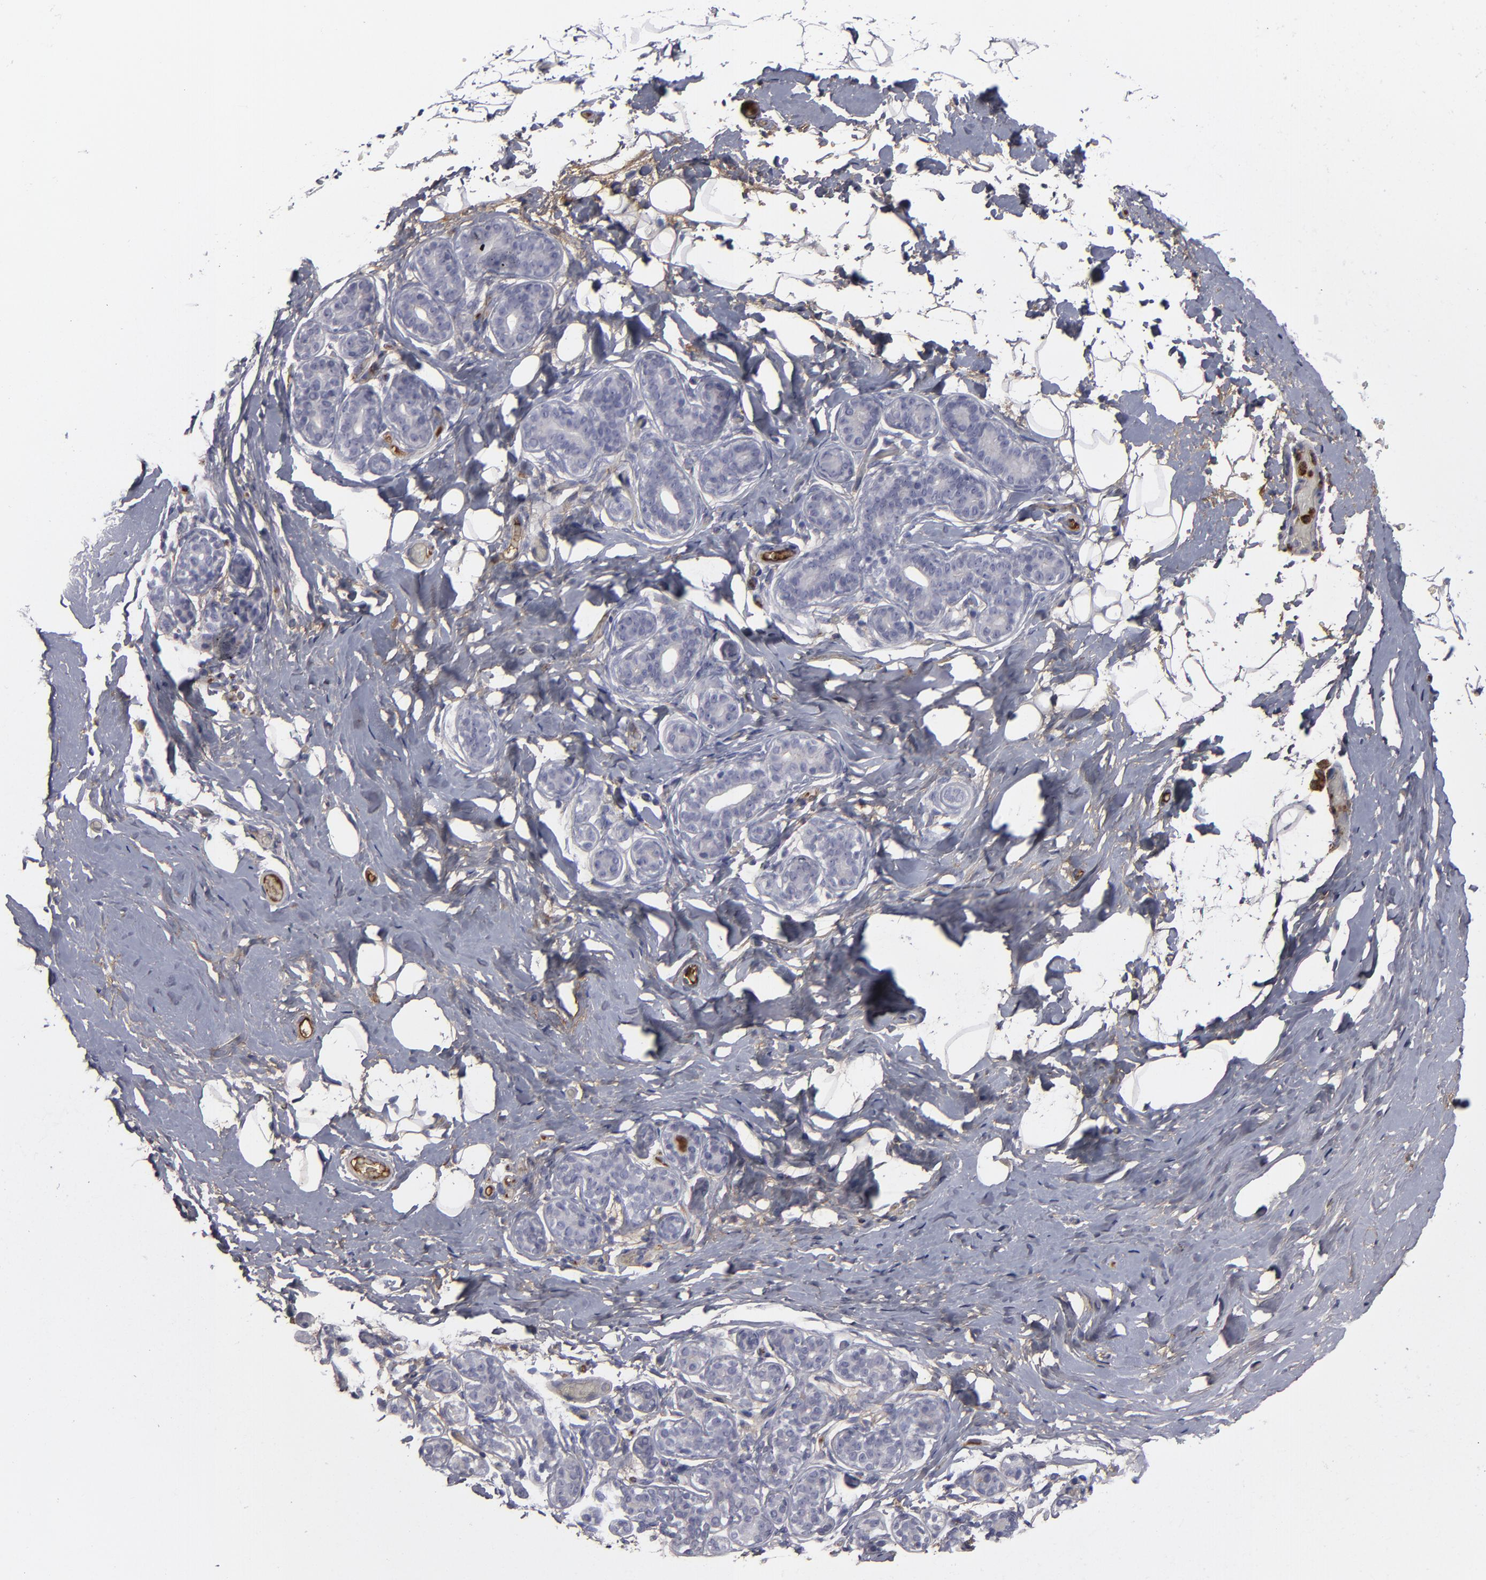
{"staining": {"intensity": "negative", "quantity": "none", "location": "none"}, "tissue": "breast", "cell_type": "Adipocytes", "image_type": "normal", "snomed": [{"axis": "morphology", "description": "Normal tissue, NOS"}, {"axis": "topography", "description": "Breast"}, {"axis": "topography", "description": "Soft tissue"}], "caption": "Image shows no significant protein positivity in adipocytes of normal breast.", "gene": "LRG1", "patient": {"sex": "female", "age": 75}}